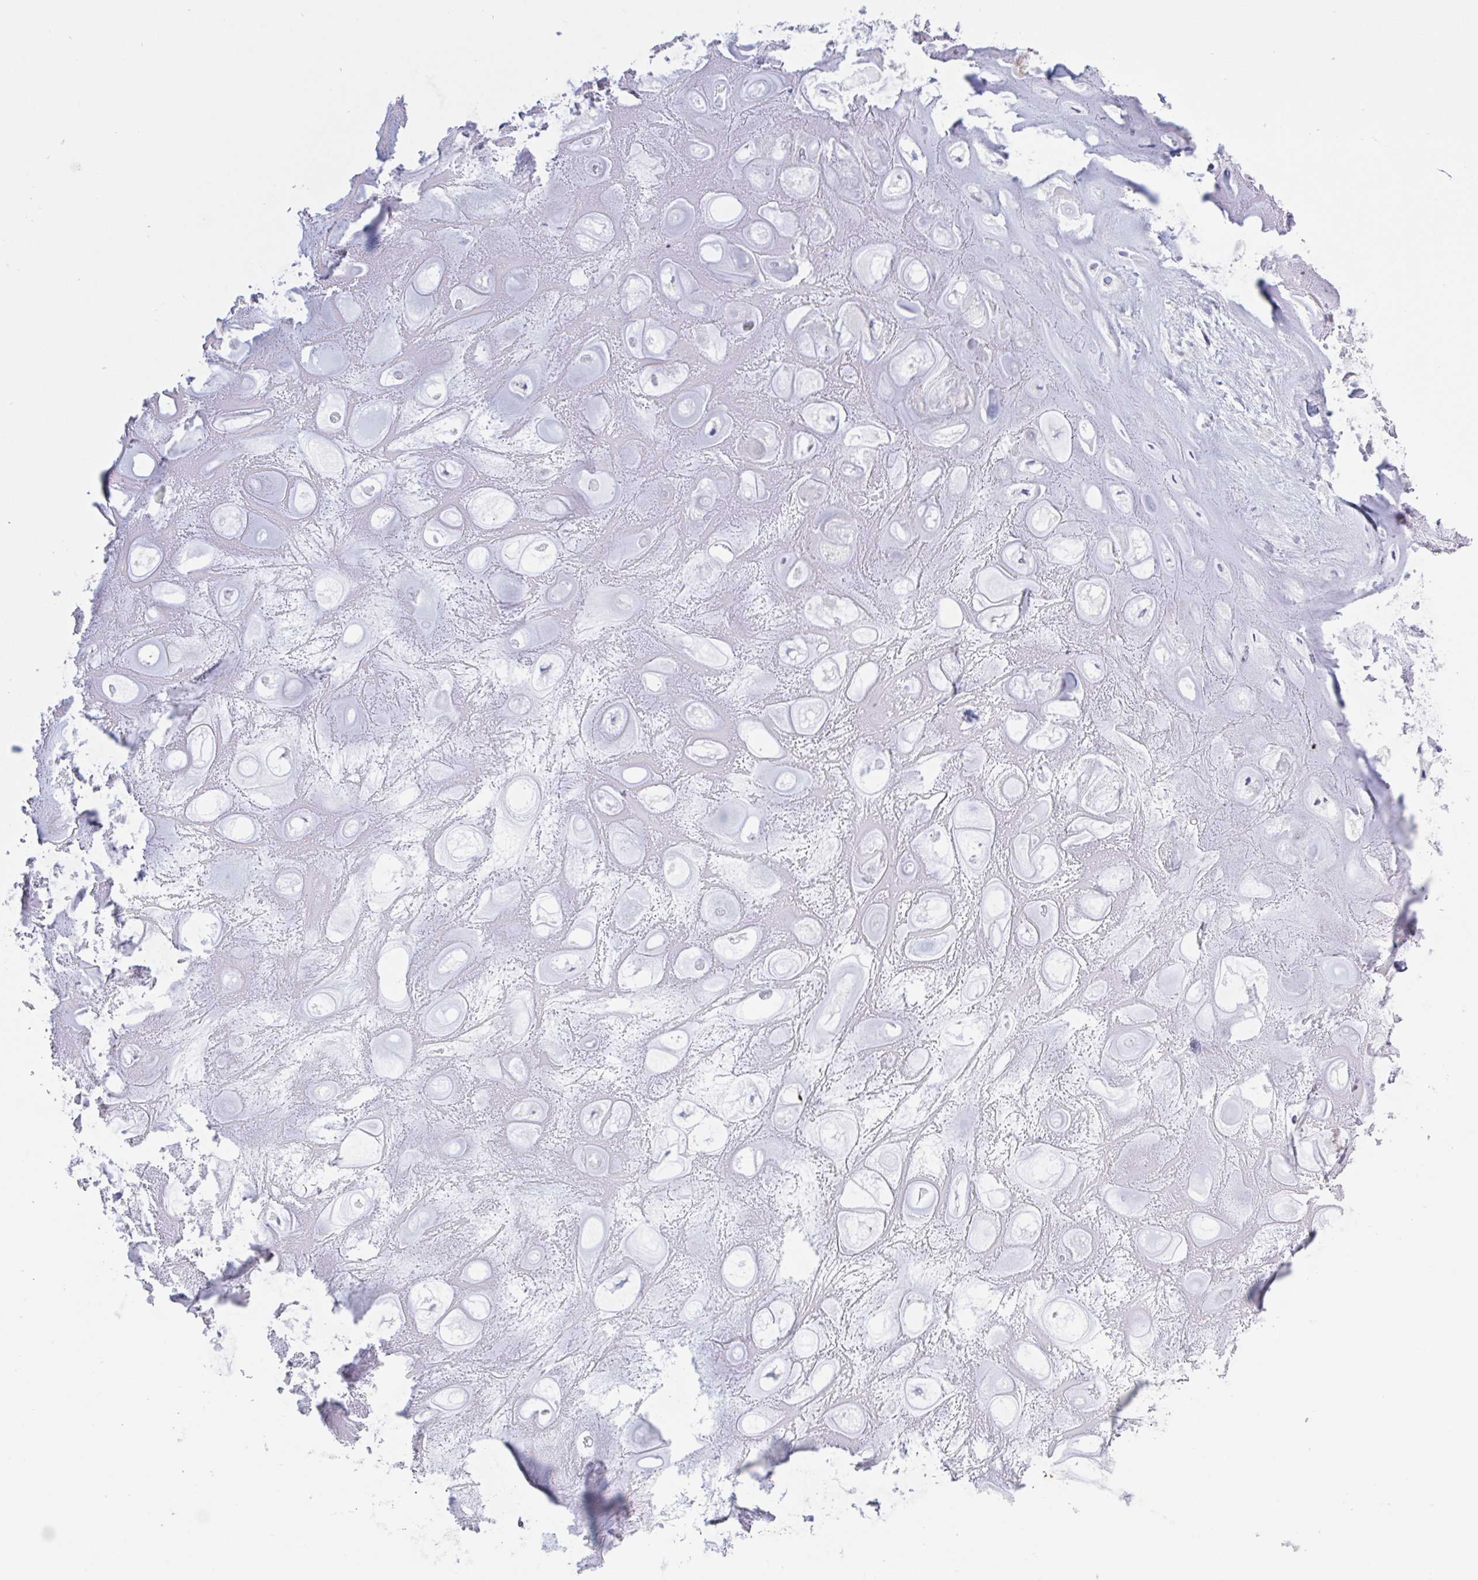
{"staining": {"intensity": "negative", "quantity": "none", "location": "none"}, "tissue": "adipose tissue", "cell_type": "Adipocytes", "image_type": "normal", "snomed": [{"axis": "morphology", "description": "Normal tissue, NOS"}, {"axis": "topography", "description": "Lymph node"}, {"axis": "topography", "description": "Cartilage tissue"}, {"axis": "topography", "description": "Nasopharynx"}], "caption": "Immunohistochemistry (IHC) micrograph of unremarkable adipose tissue: human adipose tissue stained with DAB (3,3'-diaminobenzidine) displays no significant protein positivity in adipocytes. The staining is performed using DAB (3,3'-diaminobenzidine) brown chromogen with nuclei counter-stained in using hematoxylin.", "gene": "ST14", "patient": {"sex": "male", "age": 63}}